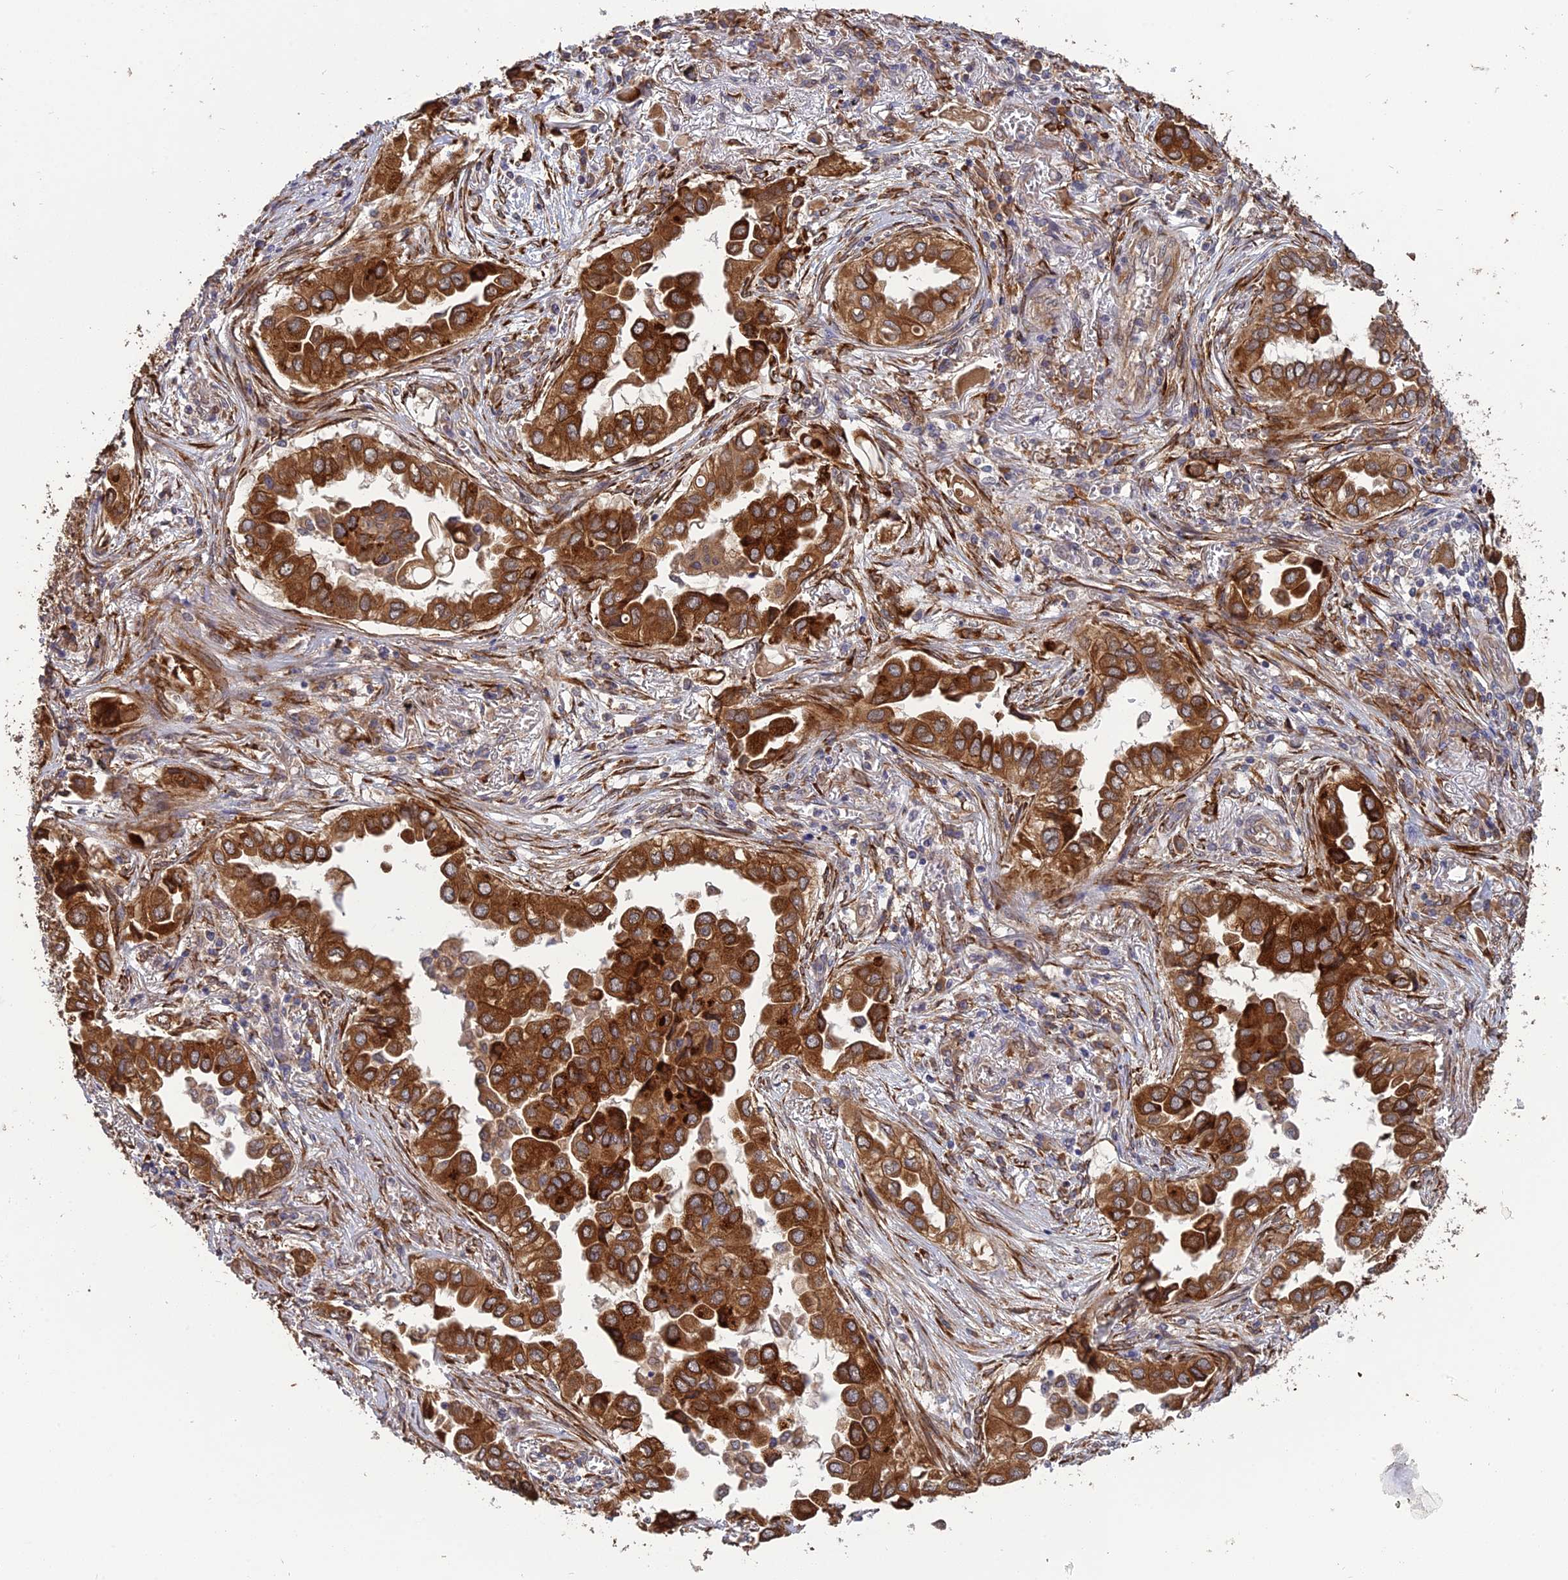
{"staining": {"intensity": "strong", "quantity": ">75%", "location": "cytoplasmic/membranous"}, "tissue": "lung cancer", "cell_type": "Tumor cells", "image_type": "cancer", "snomed": [{"axis": "morphology", "description": "Adenocarcinoma, NOS"}, {"axis": "topography", "description": "Lung"}], "caption": "A brown stain highlights strong cytoplasmic/membranous positivity of a protein in human lung adenocarcinoma tumor cells.", "gene": "PPIC", "patient": {"sex": "female", "age": 76}}